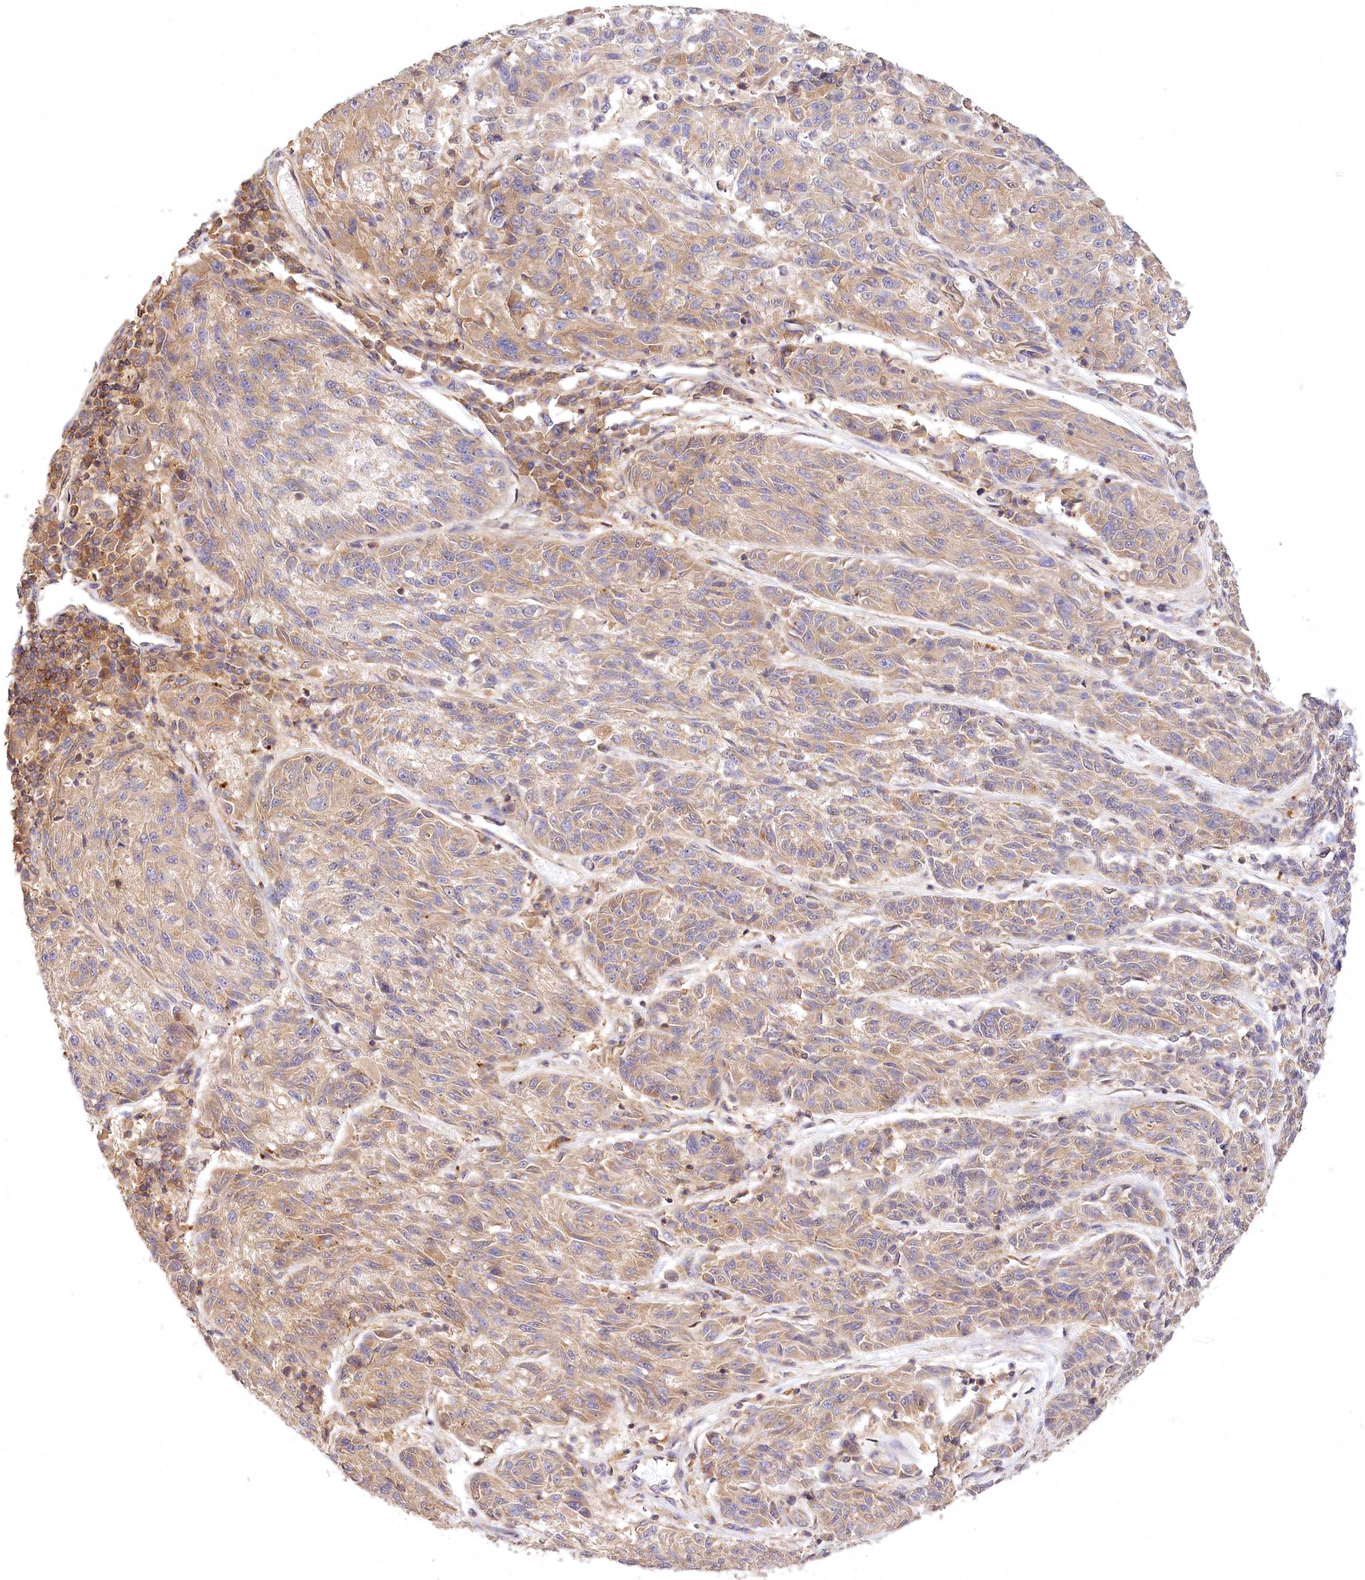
{"staining": {"intensity": "moderate", "quantity": ">75%", "location": "cytoplasmic/membranous"}, "tissue": "melanoma", "cell_type": "Tumor cells", "image_type": "cancer", "snomed": [{"axis": "morphology", "description": "Malignant melanoma, NOS"}, {"axis": "topography", "description": "Skin"}], "caption": "Protein staining exhibits moderate cytoplasmic/membranous positivity in approximately >75% of tumor cells in malignant melanoma. (IHC, brightfield microscopy, high magnification).", "gene": "LSS", "patient": {"sex": "male", "age": 53}}